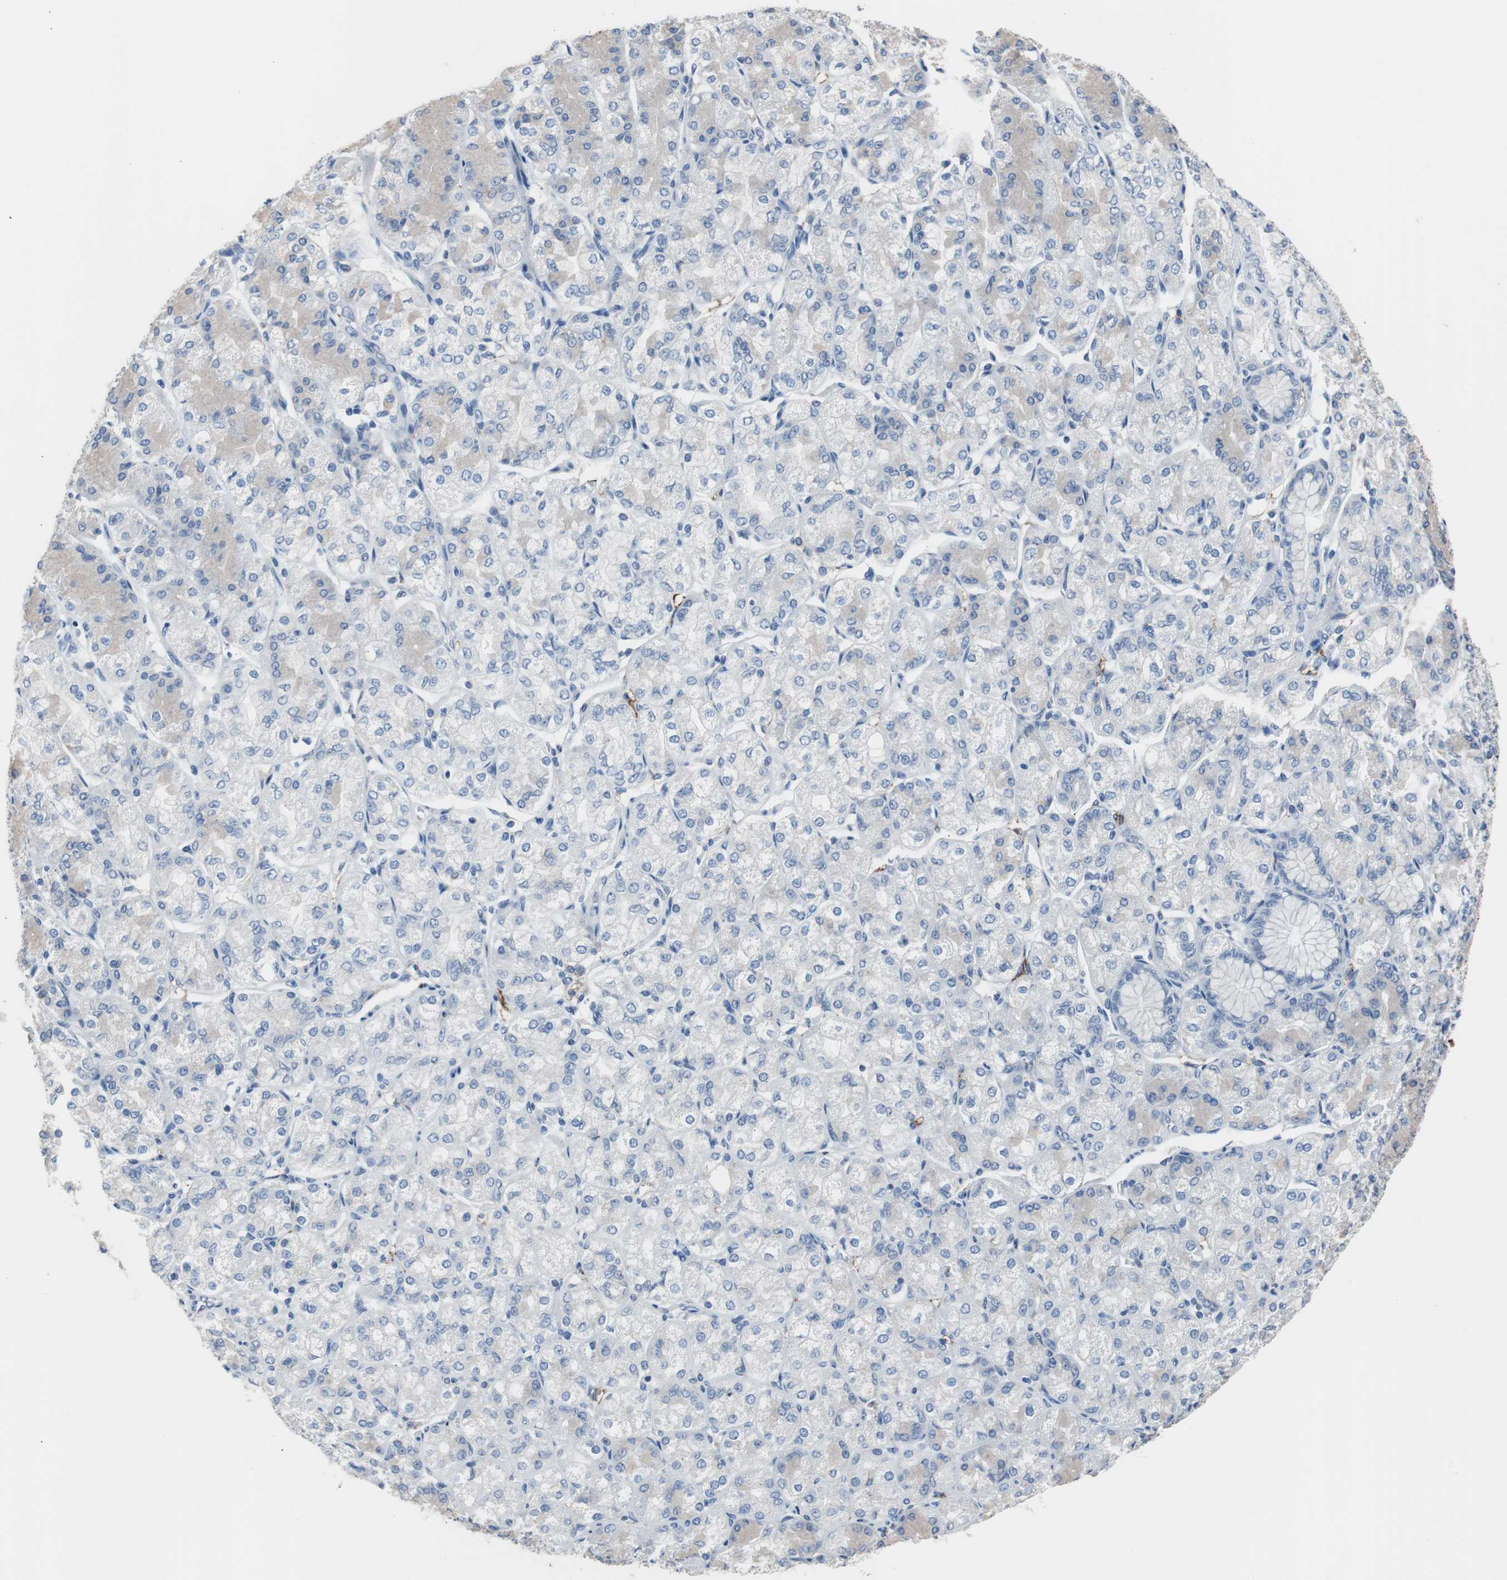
{"staining": {"intensity": "negative", "quantity": "none", "location": "none"}, "tissue": "stomach cancer", "cell_type": "Tumor cells", "image_type": "cancer", "snomed": [{"axis": "morphology", "description": "Normal tissue, NOS"}, {"axis": "morphology", "description": "Adenocarcinoma, NOS"}, {"axis": "morphology", "description": "Adenocarcinoma, High grade"}, {"axis": "topography", "description": "Stomach, upper"}, {"axis": "topography", "description": "Stomach"}], "caption": "Immunohistochemistry (IHC) histopathology image of neoplastic tissue: human adenocarcinoma (high-grade) (stomach) stained with DAB exhibits no significant protein expression in tumor cells.", "gene": "FCGR2B", "patient": {"sex": "female", "age": 65}}